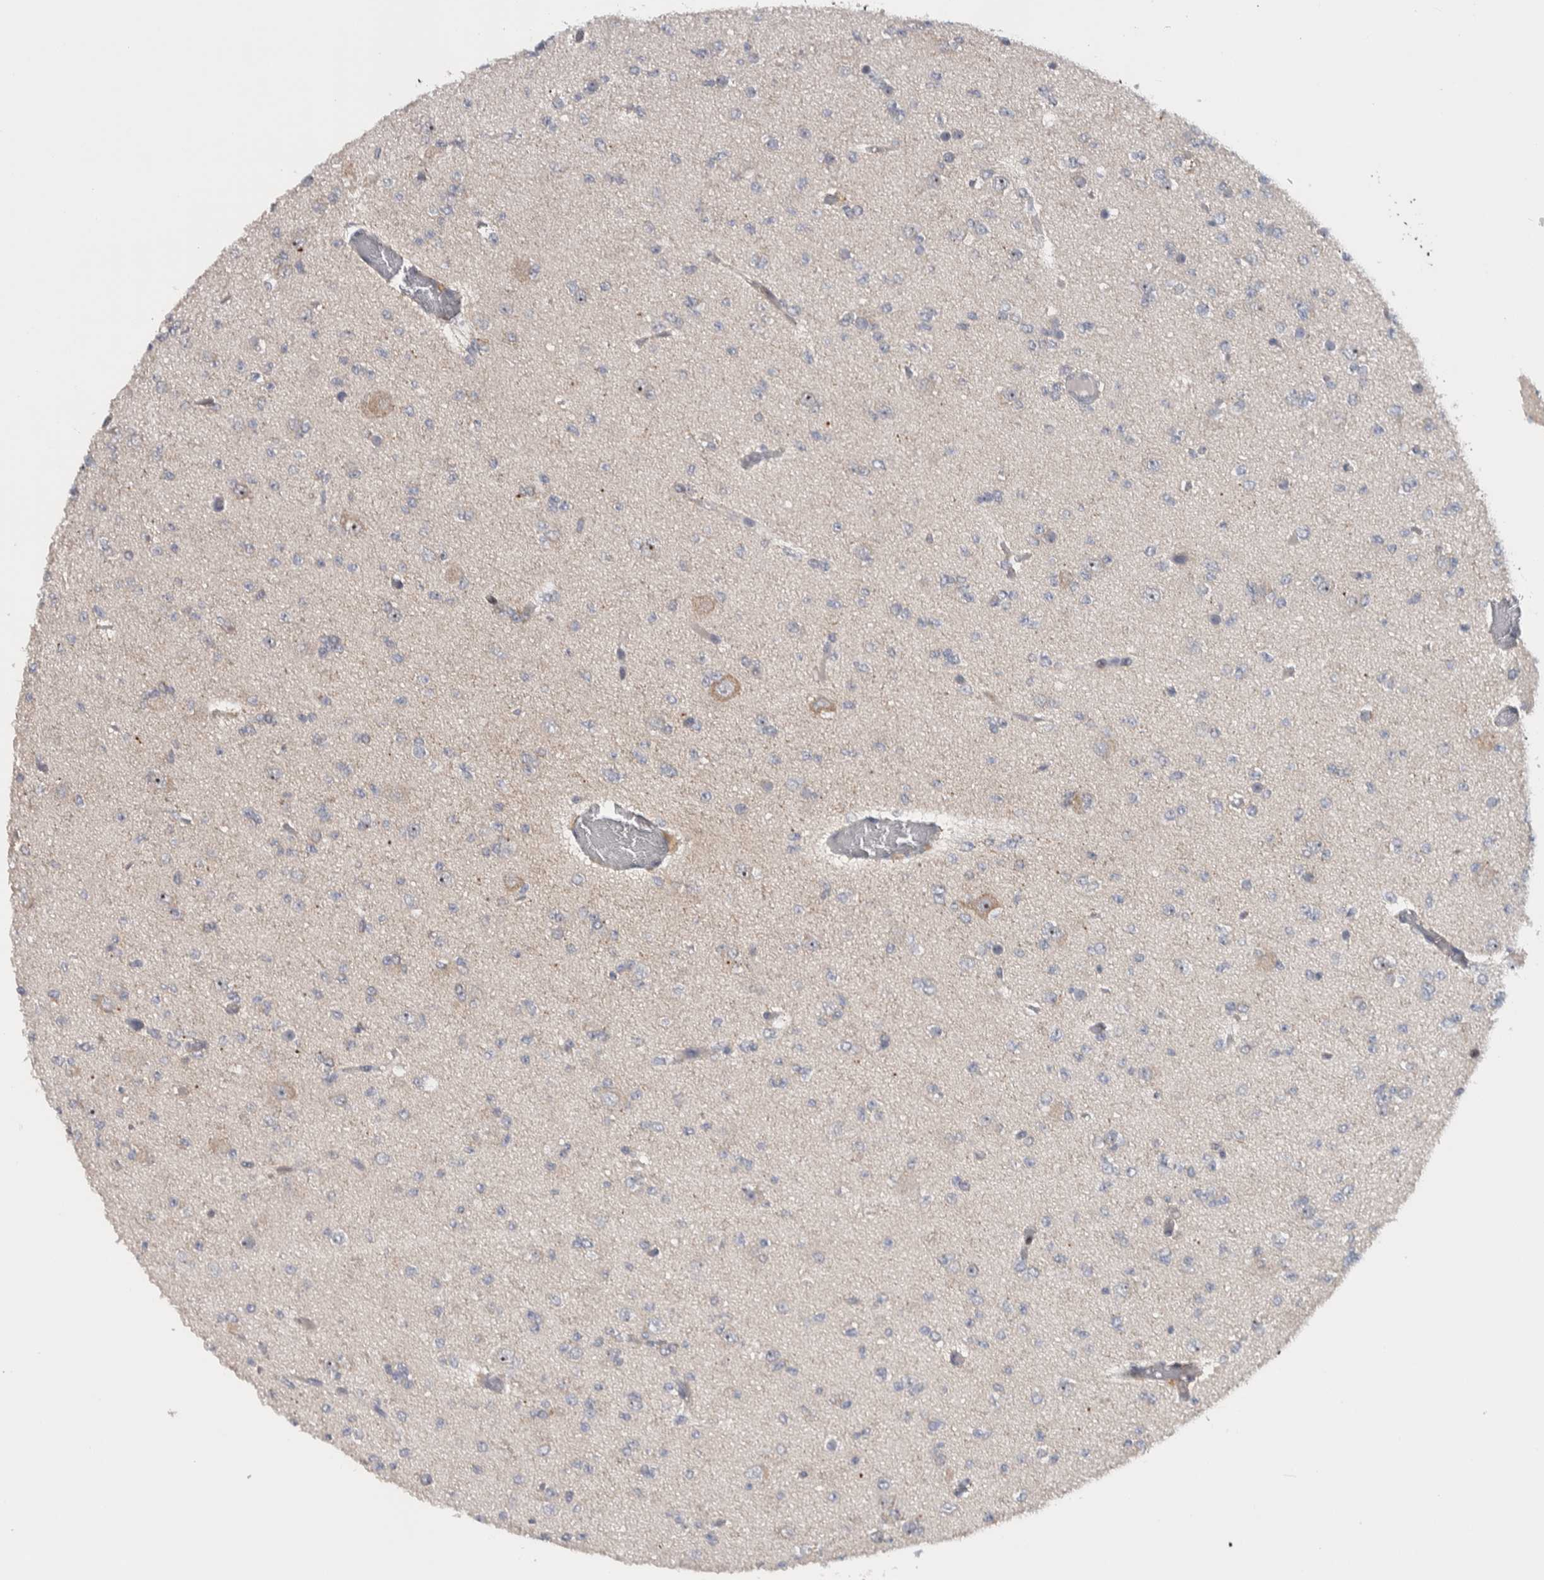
{"staining": {"intensity": "moderate", "quantity": "<25%", "location": "nuclear"}, "tissue": "glioma", "cell_type": "Tumor cells", "image_type": "cancer", "snomed": [{"axis": "morphology", "description": "Glioma, malignant, Low grade"}, {"axis": "topography", "description": "Brain"}], "caption": "This is a histology image of immunohistochemistry staining of malignant low-grade glioma, which shows moderate expression in the nuclear of tumor cells.", "gene": "PRRG4", "patient": {"sex": "female", "age": 22}}